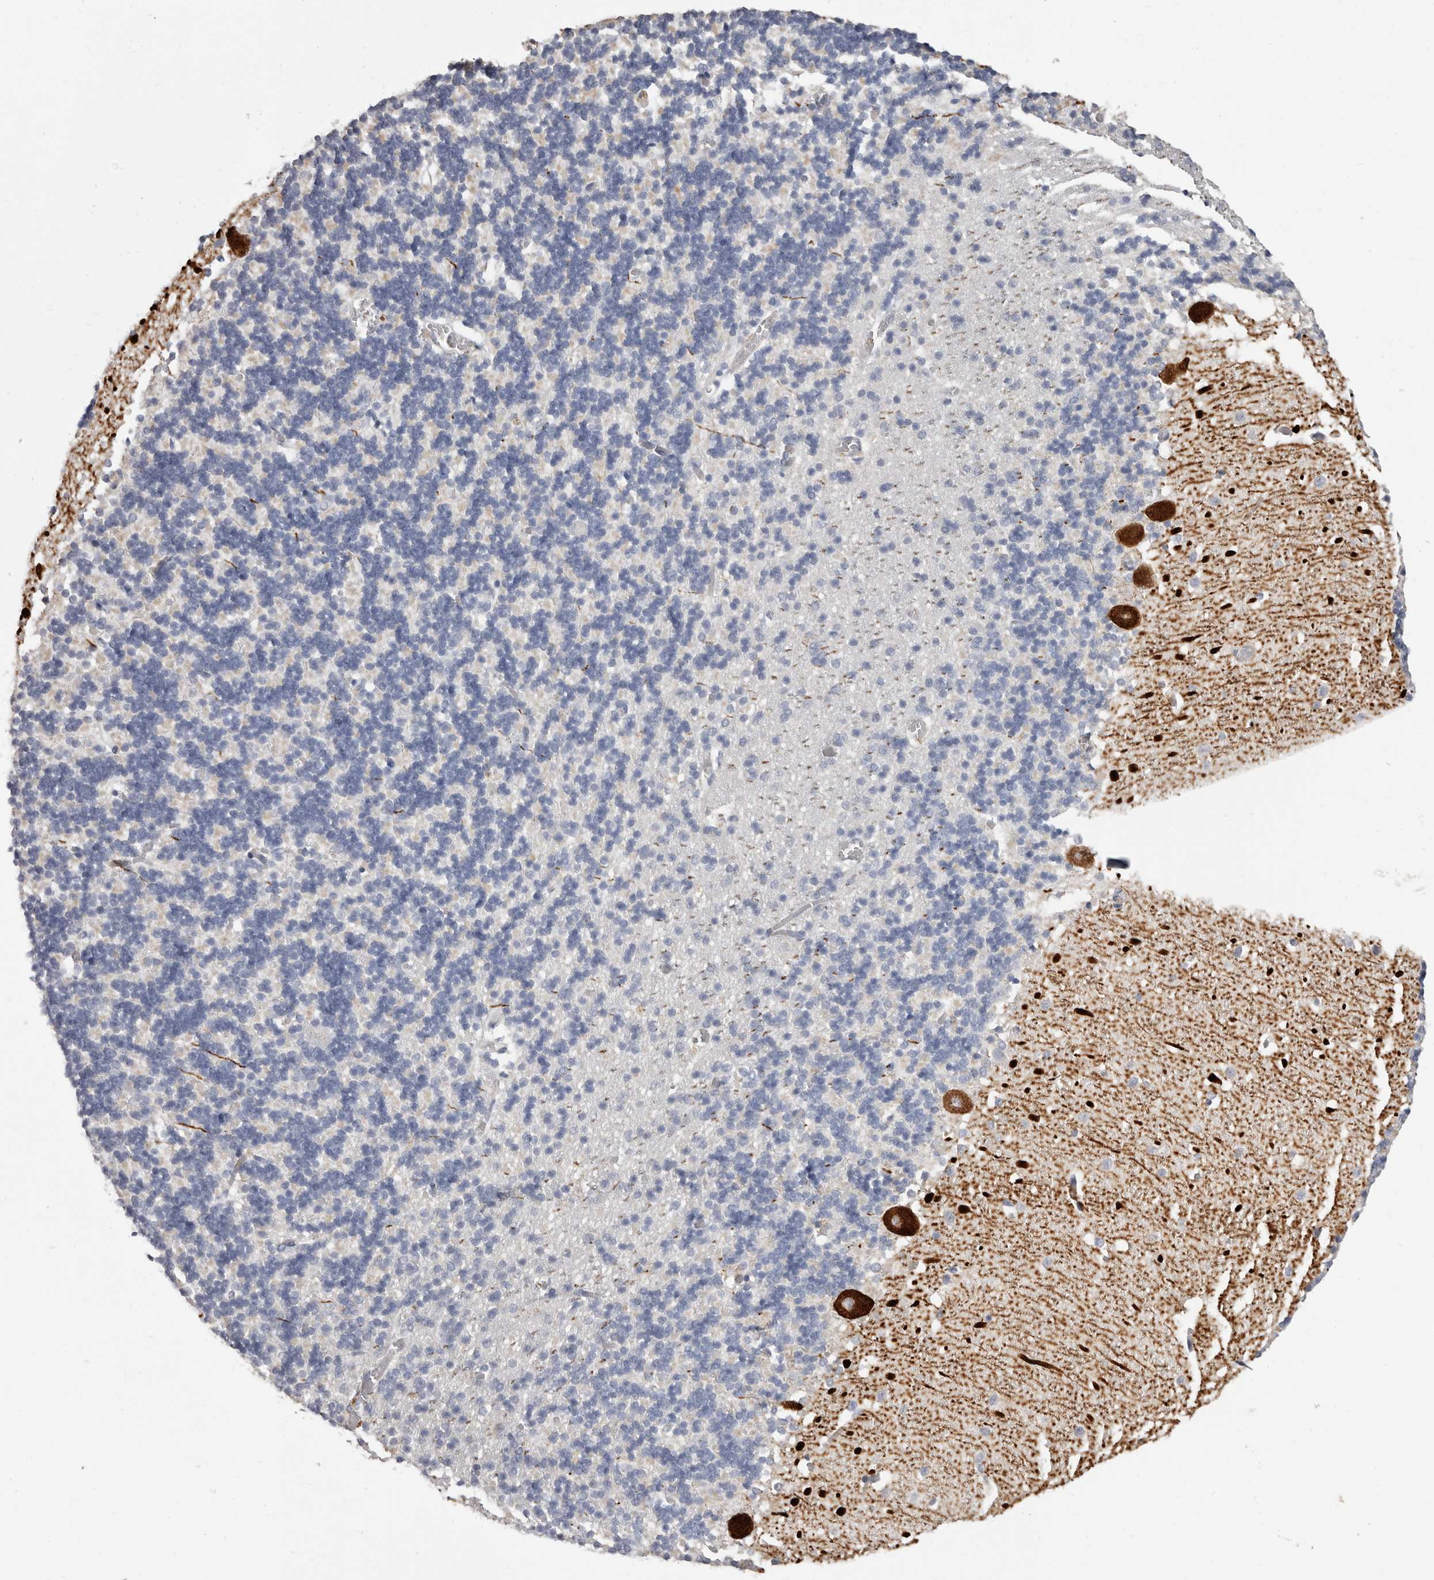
{"staining": {"intensity": "negative", "quantity": "none", "location": "none"}, "tissue": "cerebellum", "cell_type": "Cells in granular layer", "image_type": "normal", "snomed": [{"axis": "morphology", "description": "Normal tissue, NOS"}, {"axis": "topography", "description": "Cerebellum"}], "caption": "Cerebellum stained for a protein using IHC displays no positivity cells in granular layer.", "gene": "AIDA", "patient": {"sex": "male", "age": 37}}